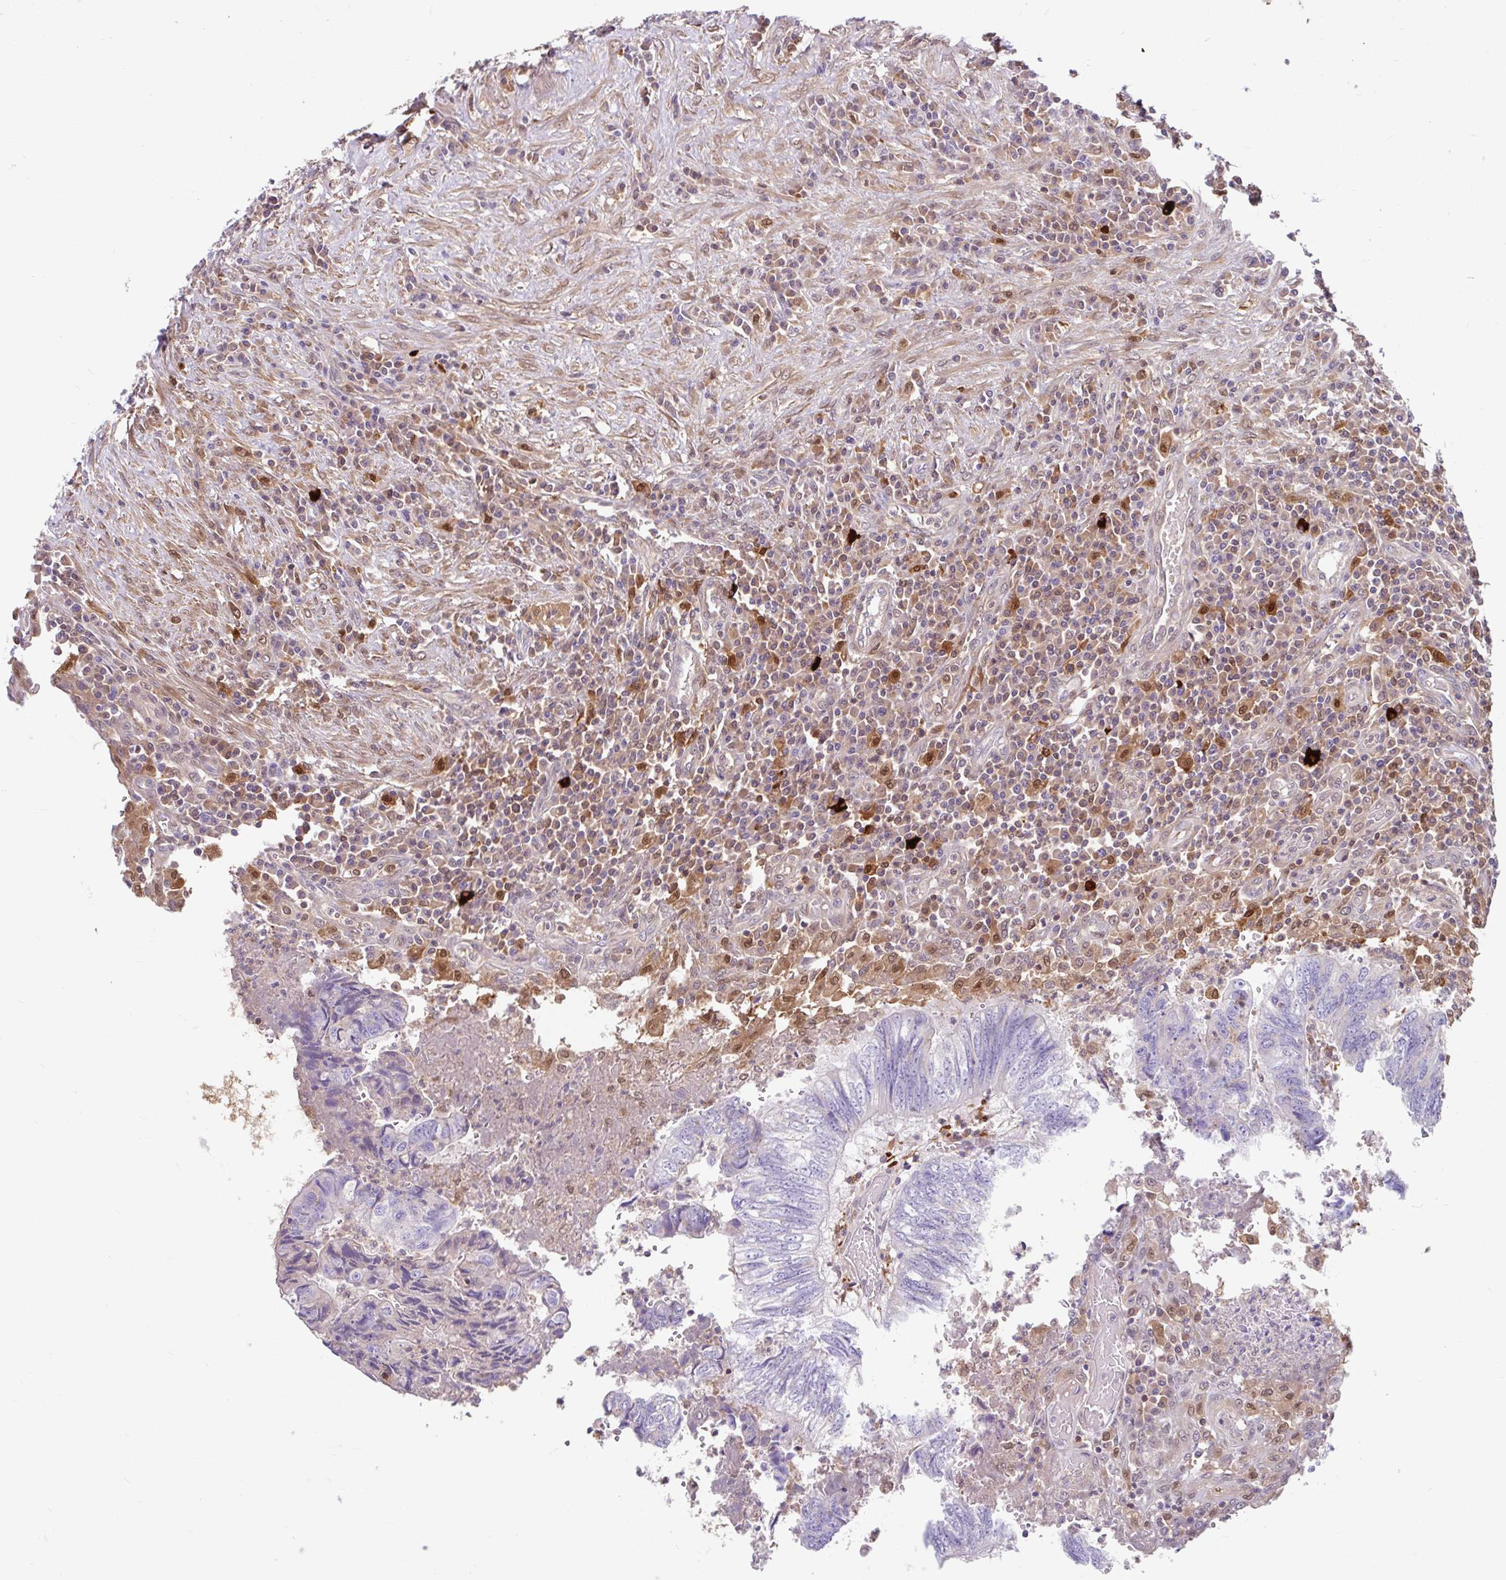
{"staining": {"intensity": "negative", "quantity": "none", "location": "none"}, "tissue": "colorectal cancer", "cell_type": "Tumor cells", "image_type": "cancer", "snomed": [{"axis": "morphology", "description": "Adenocarcinoma, NOS"}, {"axis": "topography", "description": "Colon"}], "caption": "DAB immunohistochemical staining of colorectal adenocarcinoma reveals no significant expression in tumor cells. (DAB IHC visualized using brightfield microscopy, high magnification).", "gene": "BLVRA", "patient": {"sex": "male", "age": 86}}